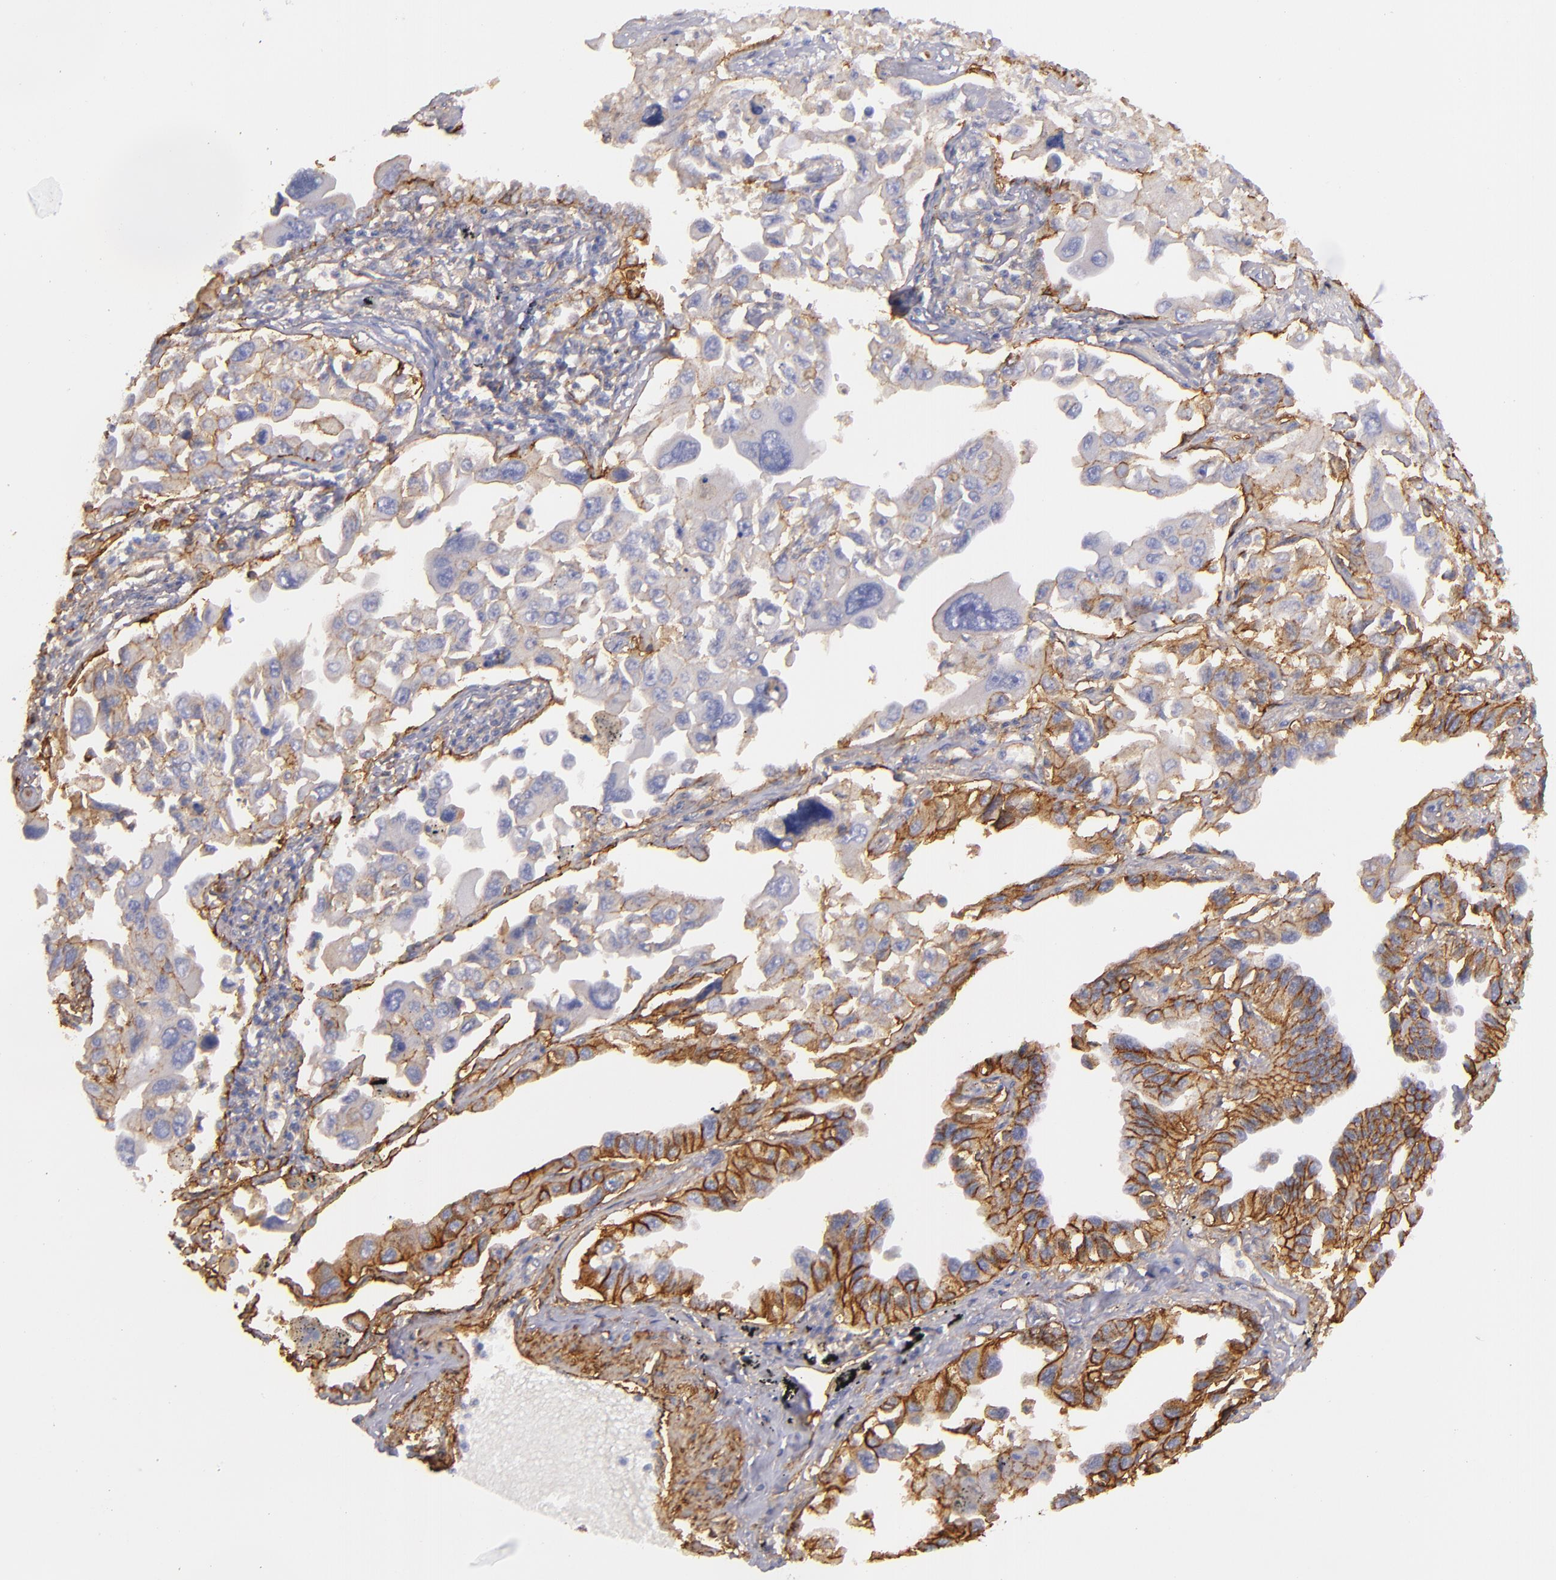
{"staining": {"intensity": "moderate", "quantity": "25%-75%", "location": "cytoplasmic/membranous"}, "tissue": "lung cancer", "cell_type": "Tumor cells", "image_type": "cancer", "snomed": [{"axis": "morphology", "description": "Adenocarcinoma, NOS"}, {"axis": "topography", "description": "Lung"}], "caption": "Lung adenocarcinoma stained for a protein shows moderate cytoplasmic/membranous positivity in tumor cells. (DAB = brown stain, brightfield microscopy at high magnification).", "gene": "CD151", "patient": {"sex": "male", "age": 64}}